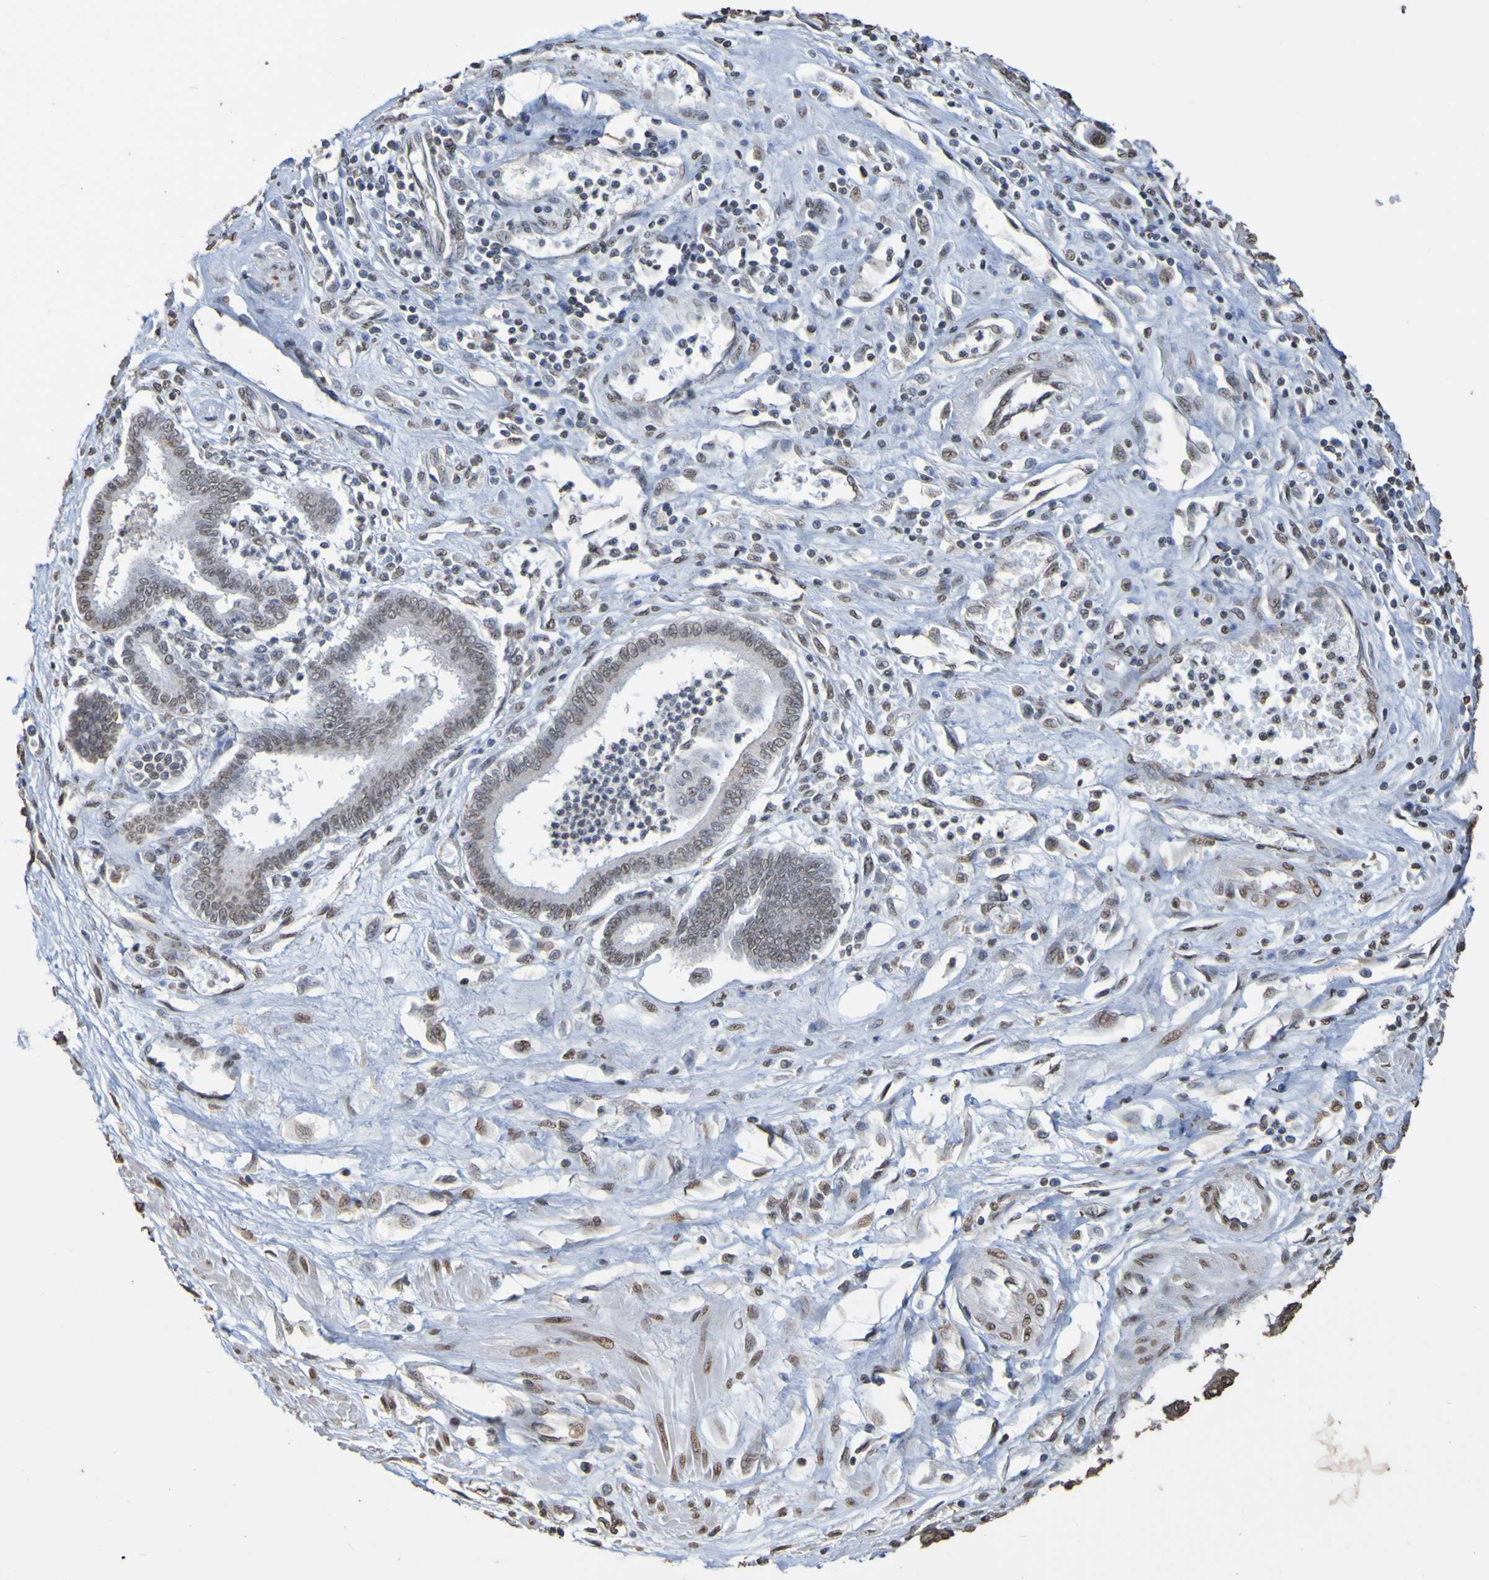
{"staining": {"intensity": "negative", "quantity": "none", "location": "none"}, "tissue": "pancreatic cancer", "cell_type": "Tumor cells", "image_type": "cancer", "snomed": [{"axis": "morphology", "description": "Adenocarcinoma, NOS"}, {"axis": "topography", "description": "Pancreas"}], "caption": "This image is of pancreatic cancer (adenocarcinoma) stained with immunohistochemistry (IHC) to label a protein in brown with the nuclei are counter-stained blue. There is no positivity in tumor cells. (Brightfield microscopy of DAB immunohistochemistry at high magnification).", "gene": "ALKBH2", "patient": {"sex": "male", "age": 56}}